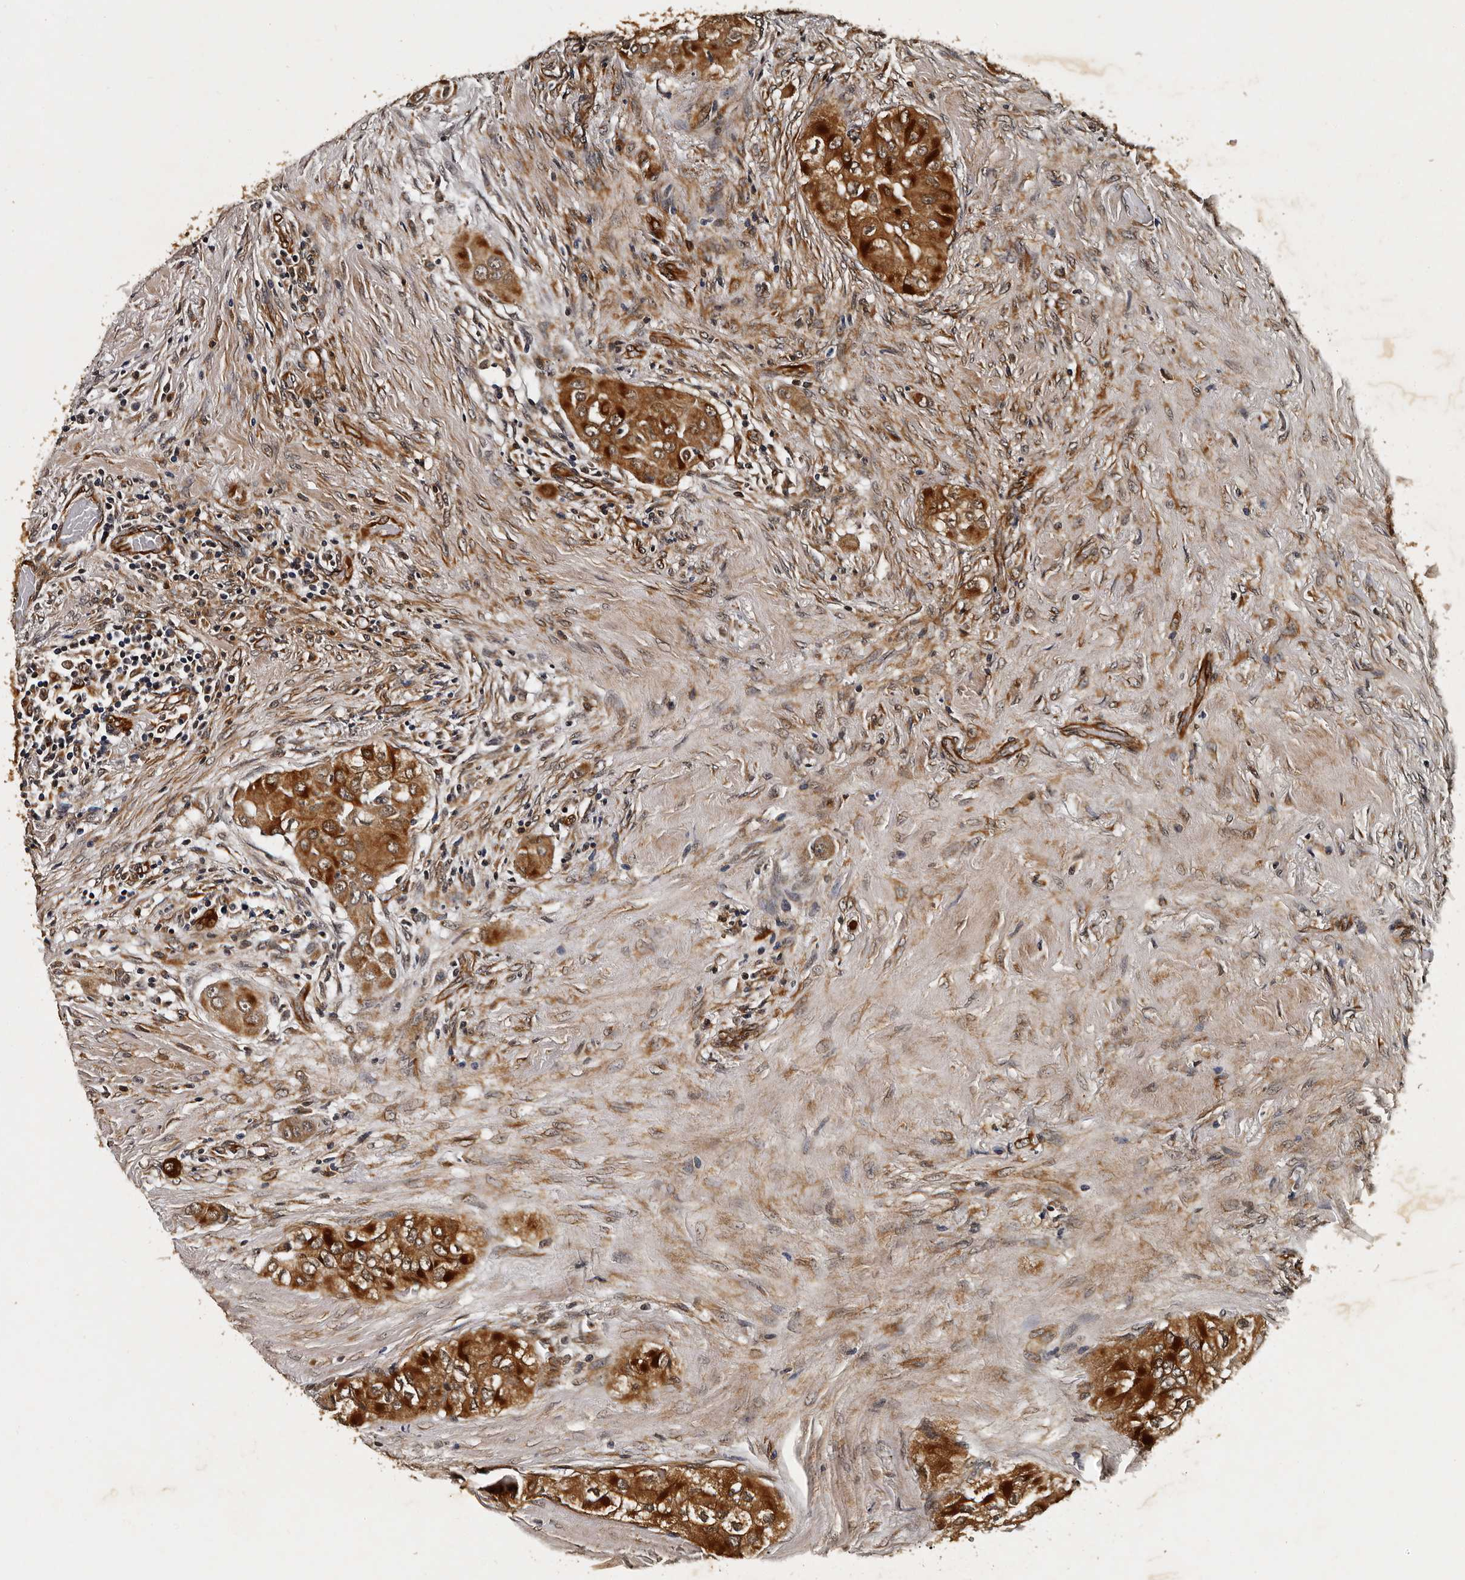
{"staining": {"intensity": "strong", "quantity": ">75%", "location": "cytoplasmic/membranous,nuclear"}, "tissue": "thyroid cancer", "cell_type": "Tumor cells", "image_type": "cancer", "snomed": [{"axis": "morphology", "description": "Papillary adenocarcinoma, NOS"}, {"axis": "topography", "description": "Thyroid gland"}], "caption": "Human thyroid cancer (papillary adenocarcinoma) stained with a brown dye demonstrates strong cytoplasmic/membranous and nuclear positive staining in about >75% of tumor cells.", "gene": "CPNE3", "patient": {"sex": "female", "age": 59}}